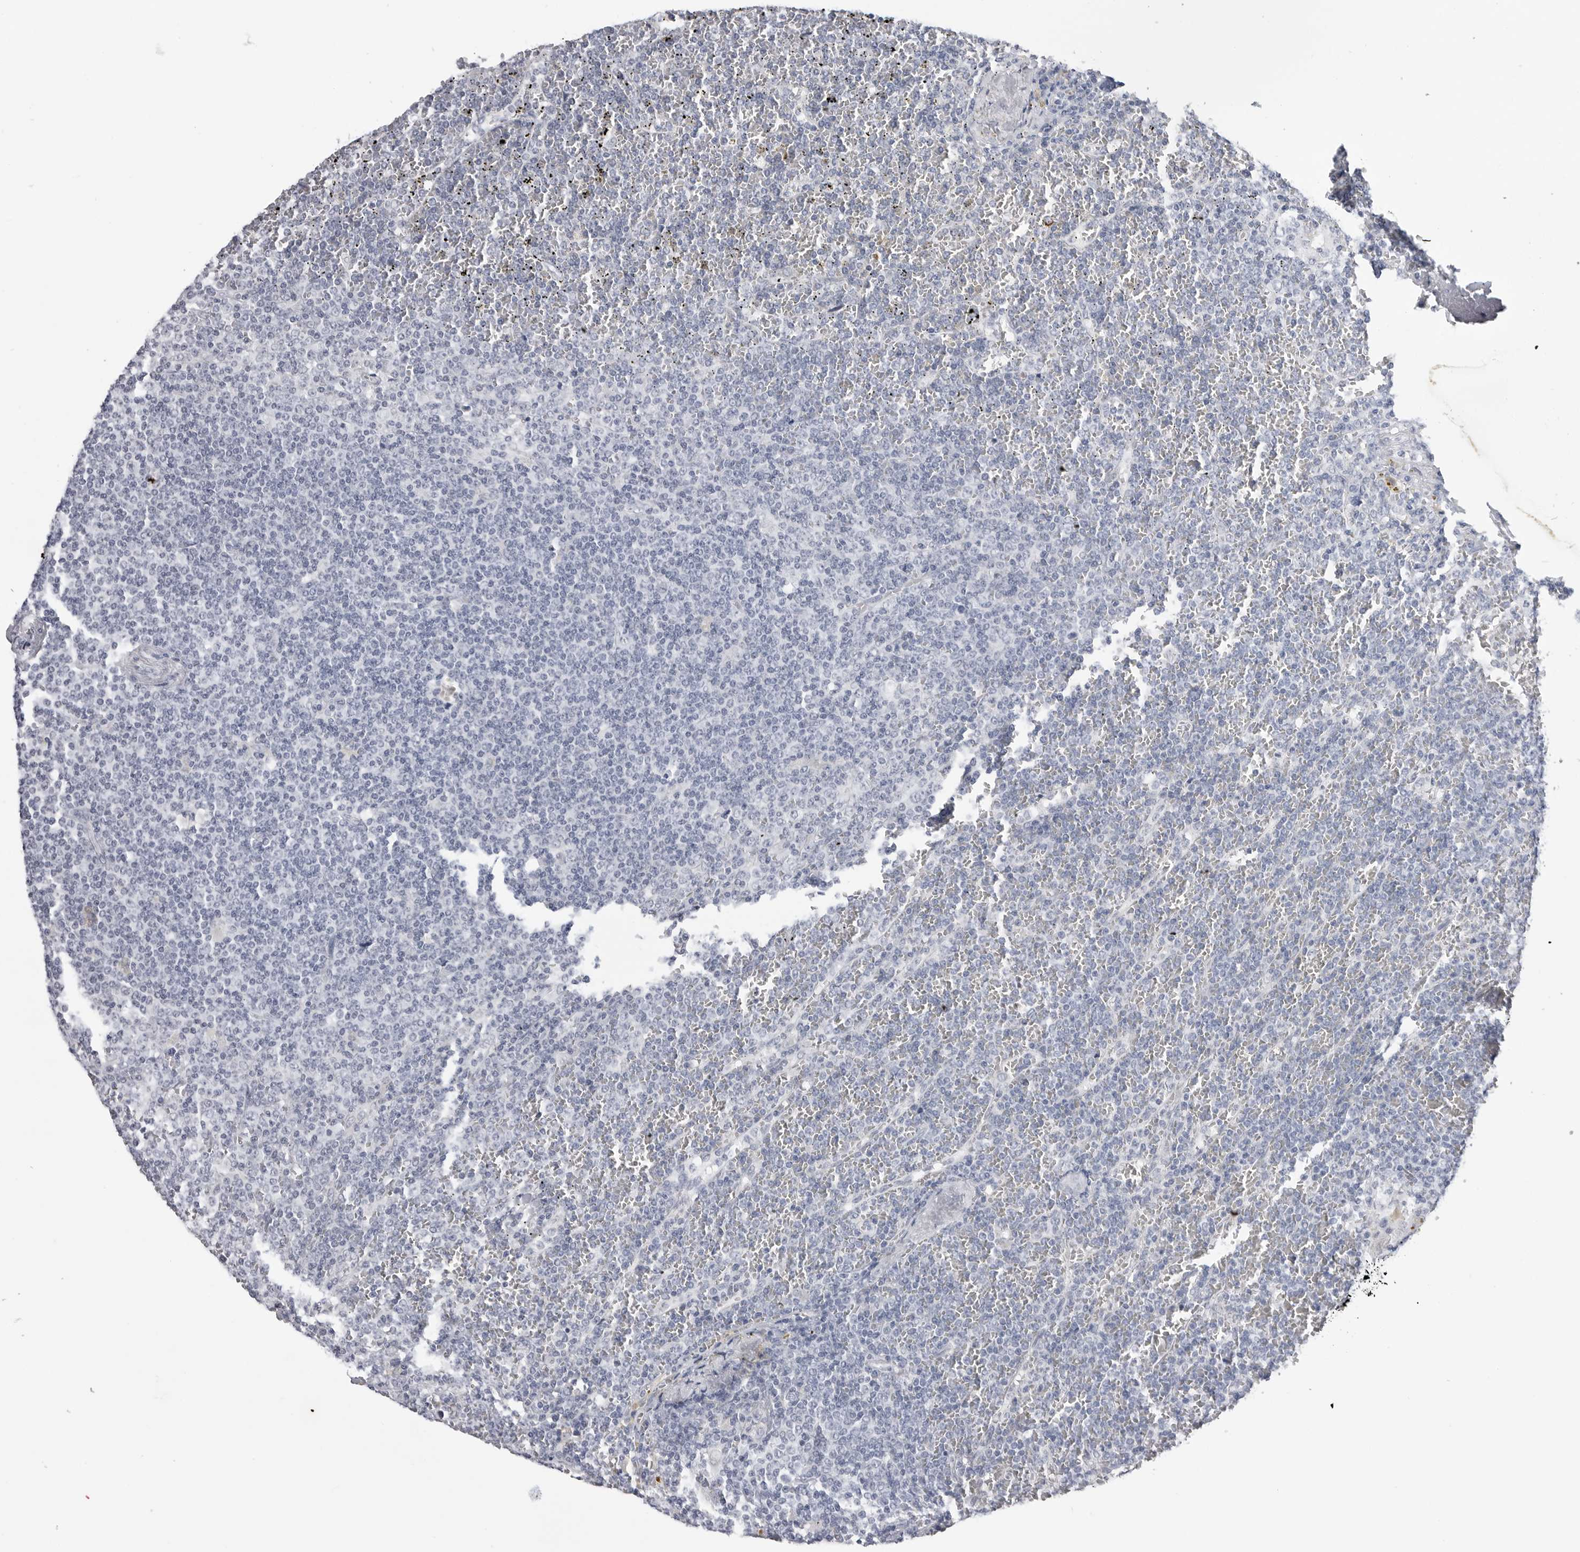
{"staining": {"intensity": "negative", "quantity": "none", "location": "none"}, "tissue": "lymphoma", "cell_type": "Tumor cells", "image_type": "cancer", "snomed": [{"axis": "morphology", "description": "Malignant lymphoma, non-Hodgkin's type, Low grade"}, {"axis": "topography", "description": "Spleen"}], "caption": "Micrograph shows no significant protein expression in tumor cells of malignant lymphoma, non-Hodgkin's type (low-grade). Nuclei are stained in blue.", "gene": "PGA3", "patient": {"sex": "female", "age": 19}}